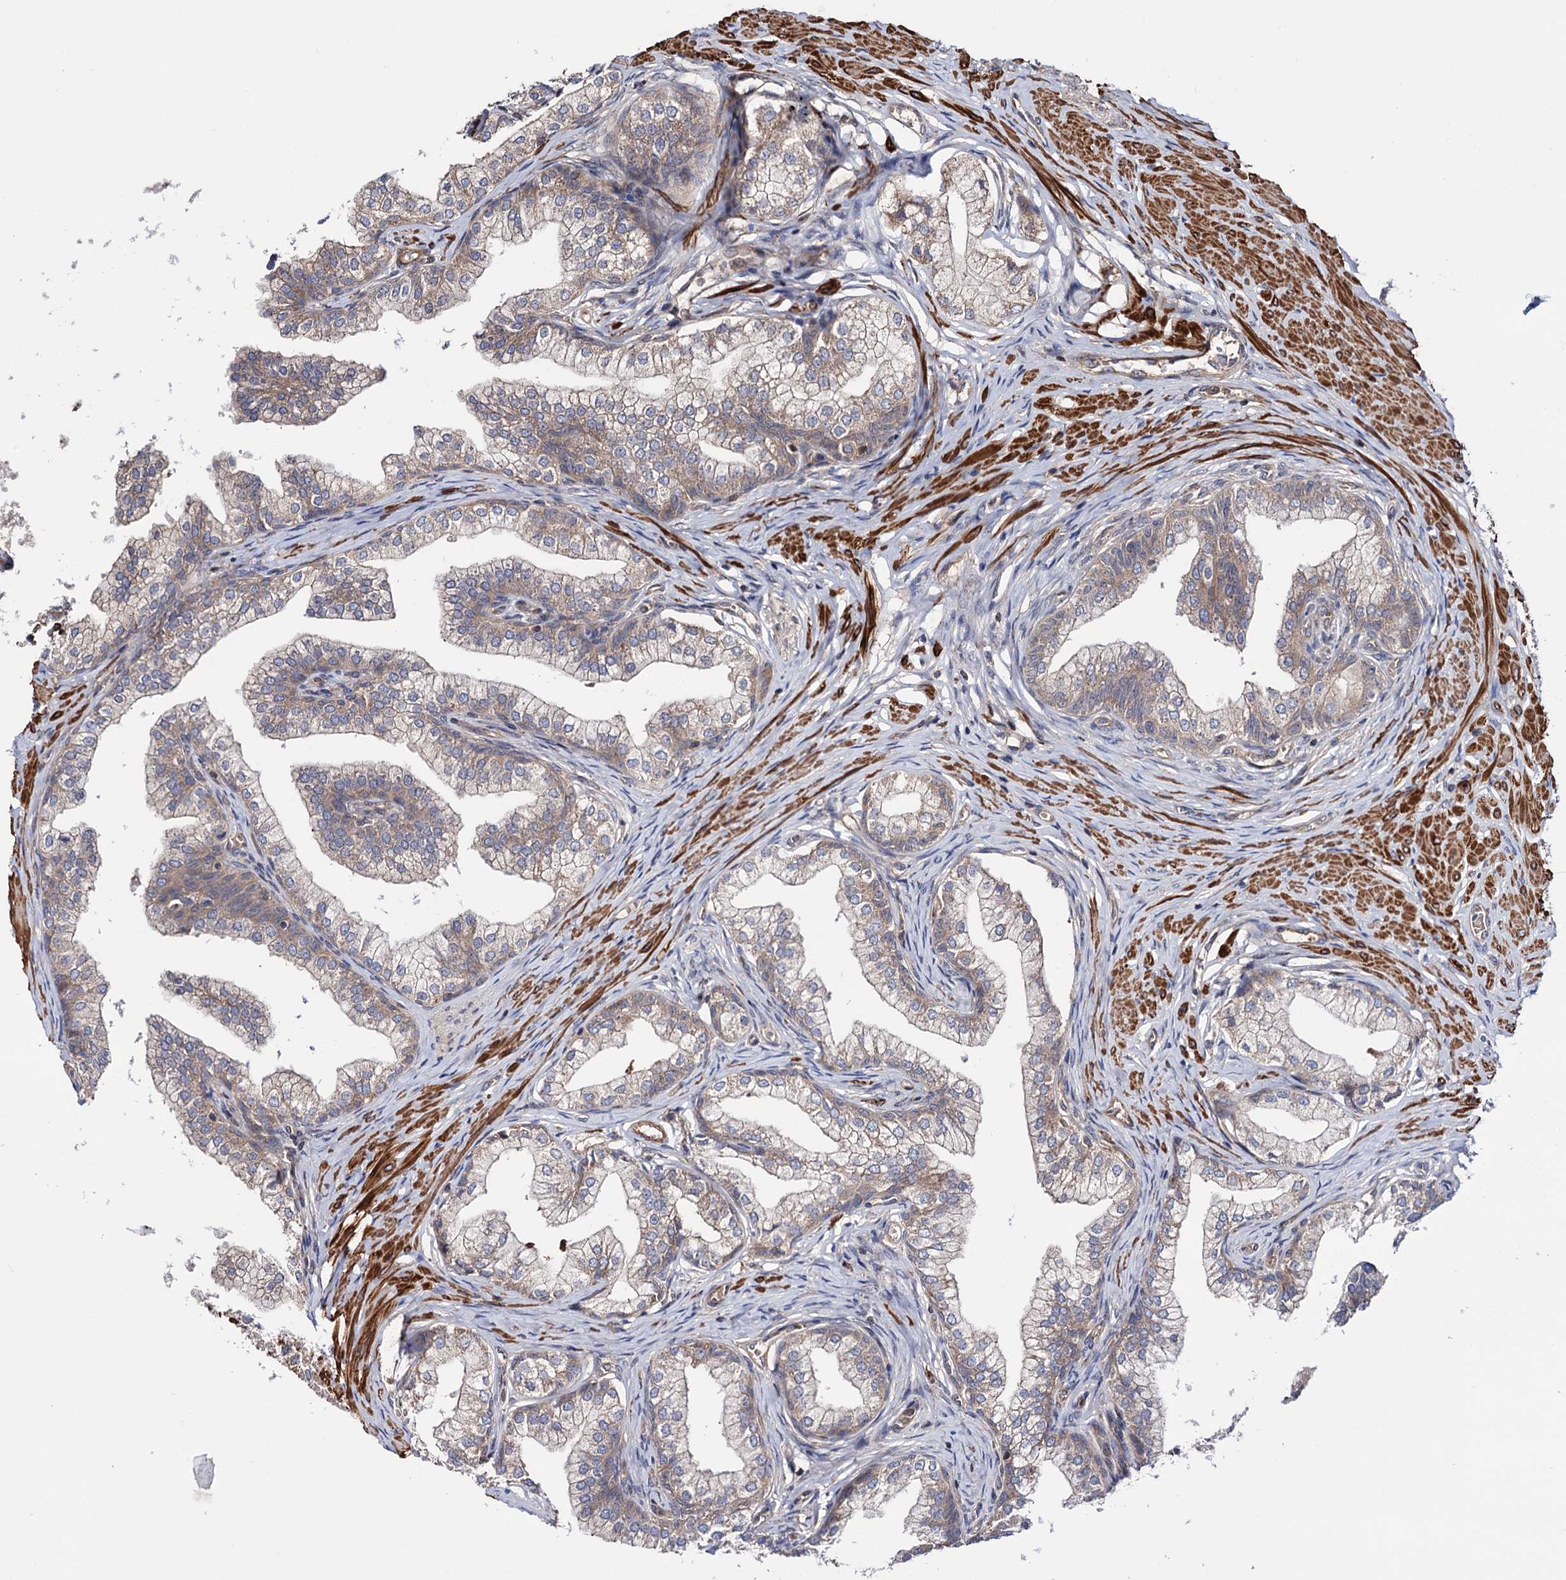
{"staining": {"intensity": "moderate", "quantity": "25%-75%", "location": "cytoplasmic/membranous"}, "tissue": "prostate", "cell_type": "Glandular cells", "image_type": "normal", "snomed": [{"axis": "morphology", "description": "Normal tissue, NOS"}, {"axis": "topography", "description": "Prostate"}], "caption": "Normal prostate demonstrates moderate cytoplasmic/membranous positivity in approximately 25%-75% of glandular cells, visualized by immunohistochemistry.", "gene": "FERMT2", "patient": {"sex": "male", "age": 60}}